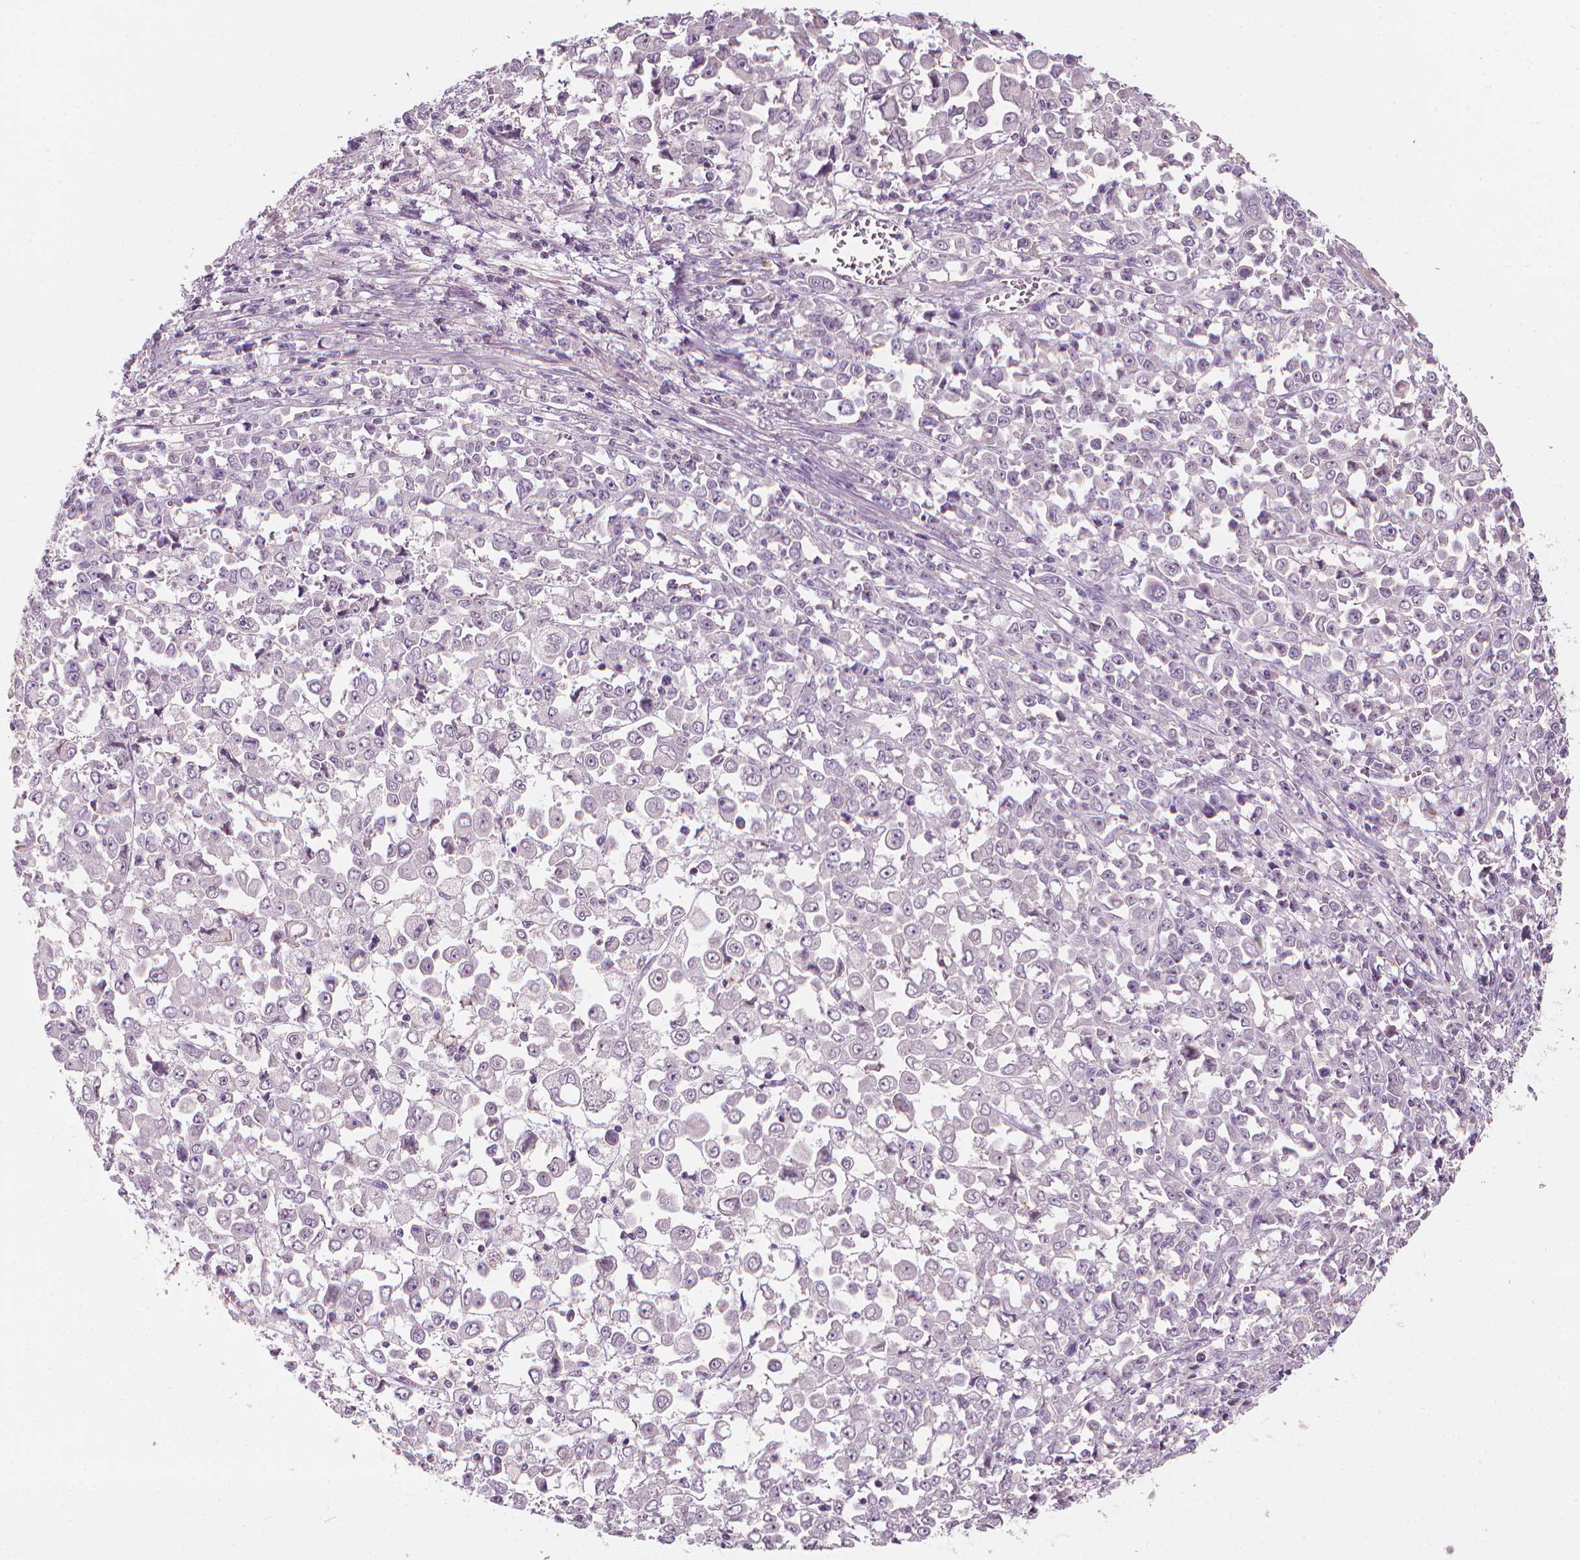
{"staining": {"intensity": "negative", "quantity": "none", "location": "none"}, "tissue": "stomach cancer", "cell_type": "Tumor cells", "image_type": "cancer", "snomed": [{"axis": "morphology", "description": "Adenocarcinoma, NOS"}, {"axis": "topography", "description": "Stomach, upper"}], "caption": "Protein analysis of stomach cancer reveals no significant expression in tumor cells.", "gene": "SAXO2", "patient": {"sex": "male", "age": 70}}